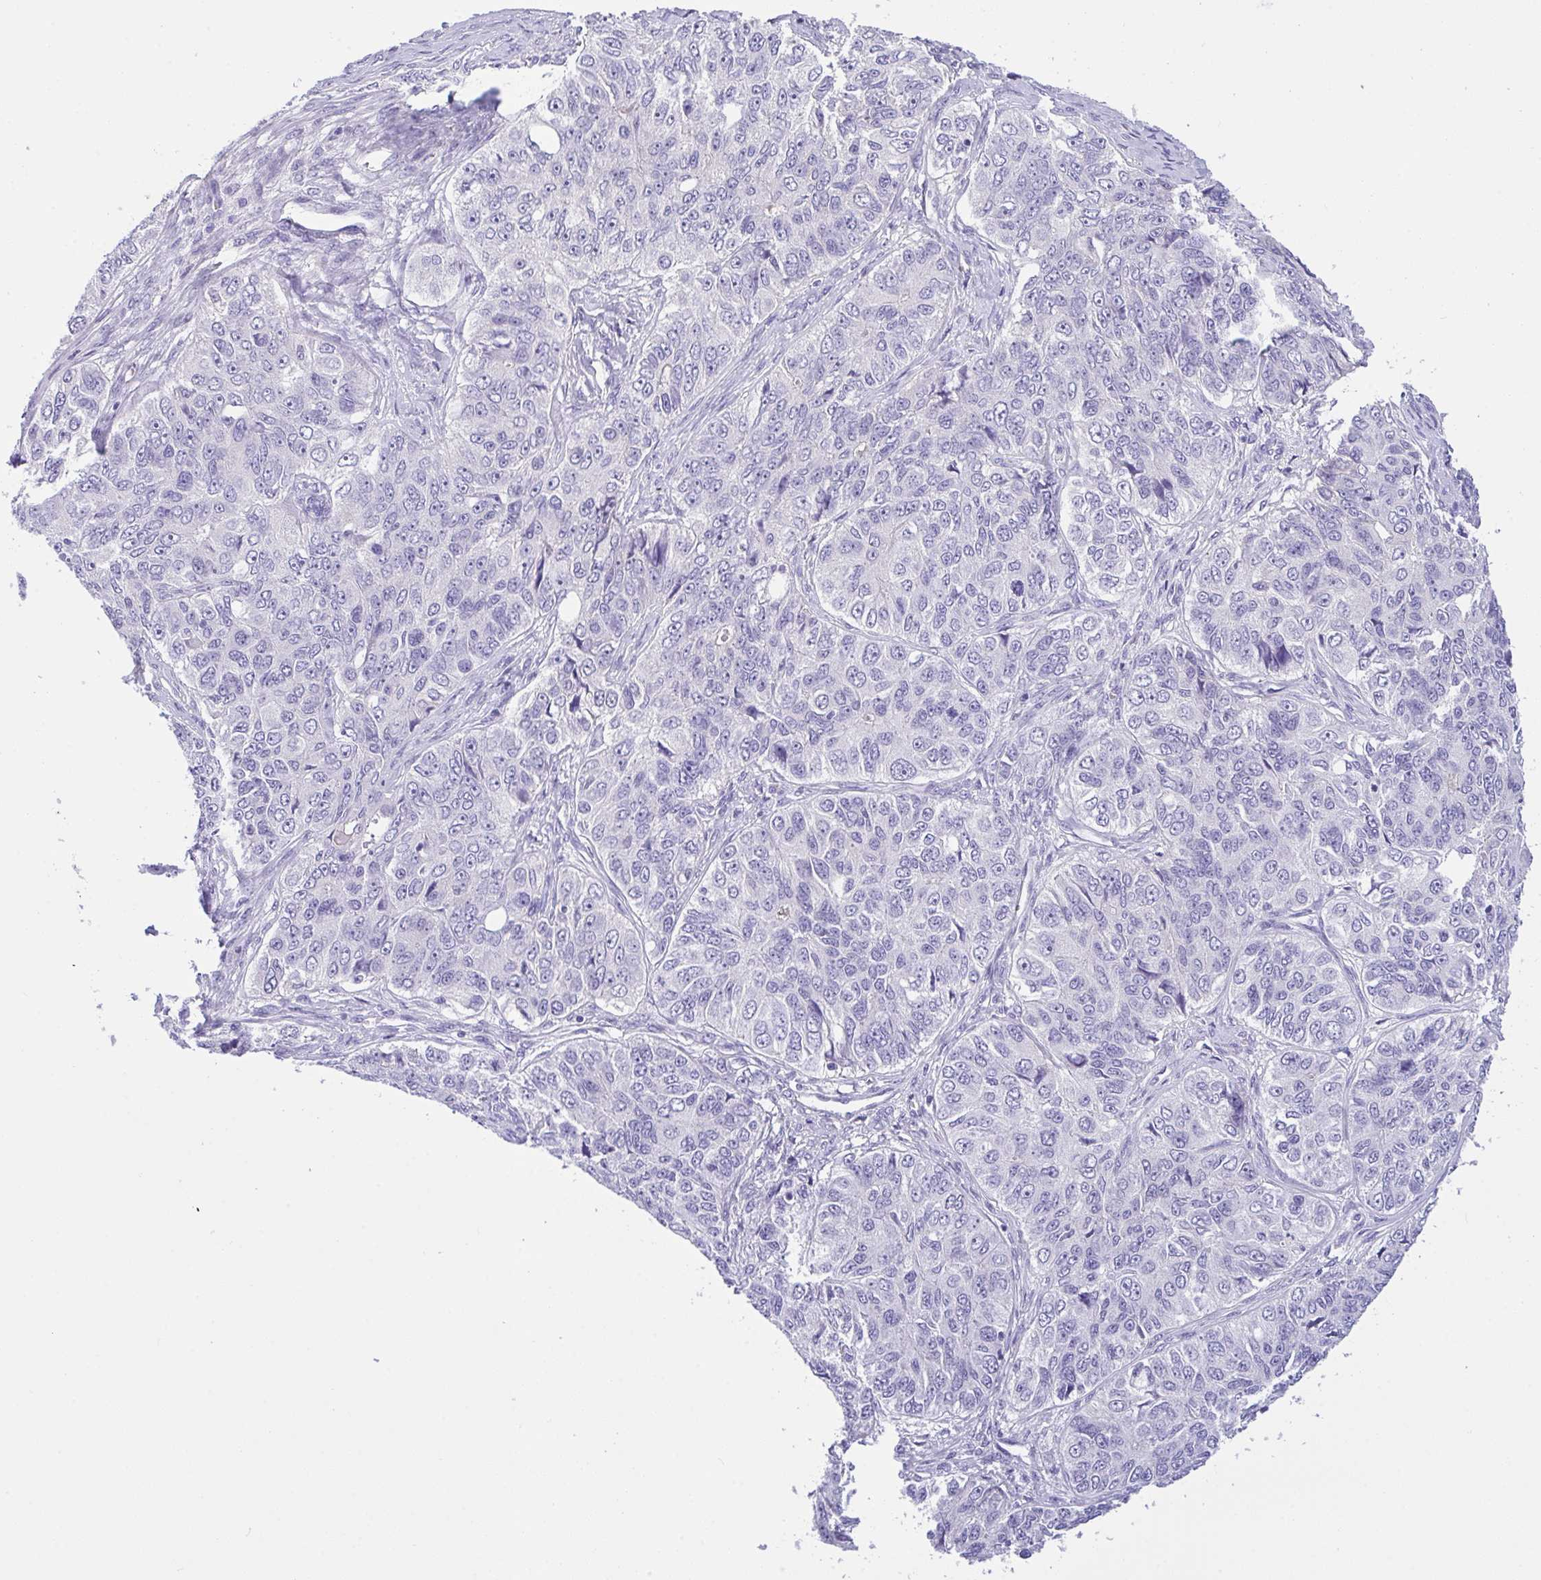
{"staining": {"intensity": "negative", "quantity": "none", "location": "none"}, "tissue": "ovarian cancer", "cell_type": "Tumor cells", "image_type": "cancer", "snomed": [{"axis": "morphology", "description": "Carcinoma, endometroid"}, {"axis": "topography", "description": "Ovary"}], "caption": "A high-resolution micrograph shows immunohistochemistry staining of ovarian cancer, which shows no significant expression in tumor cells. The staining is performed using DAB (3,3'-diaminobenzidine) brown chromogen with nuclei counter-stained in using hematoxylin.", "gene": "FBXL20", "patient": {"sex": "female", "age": 51}}